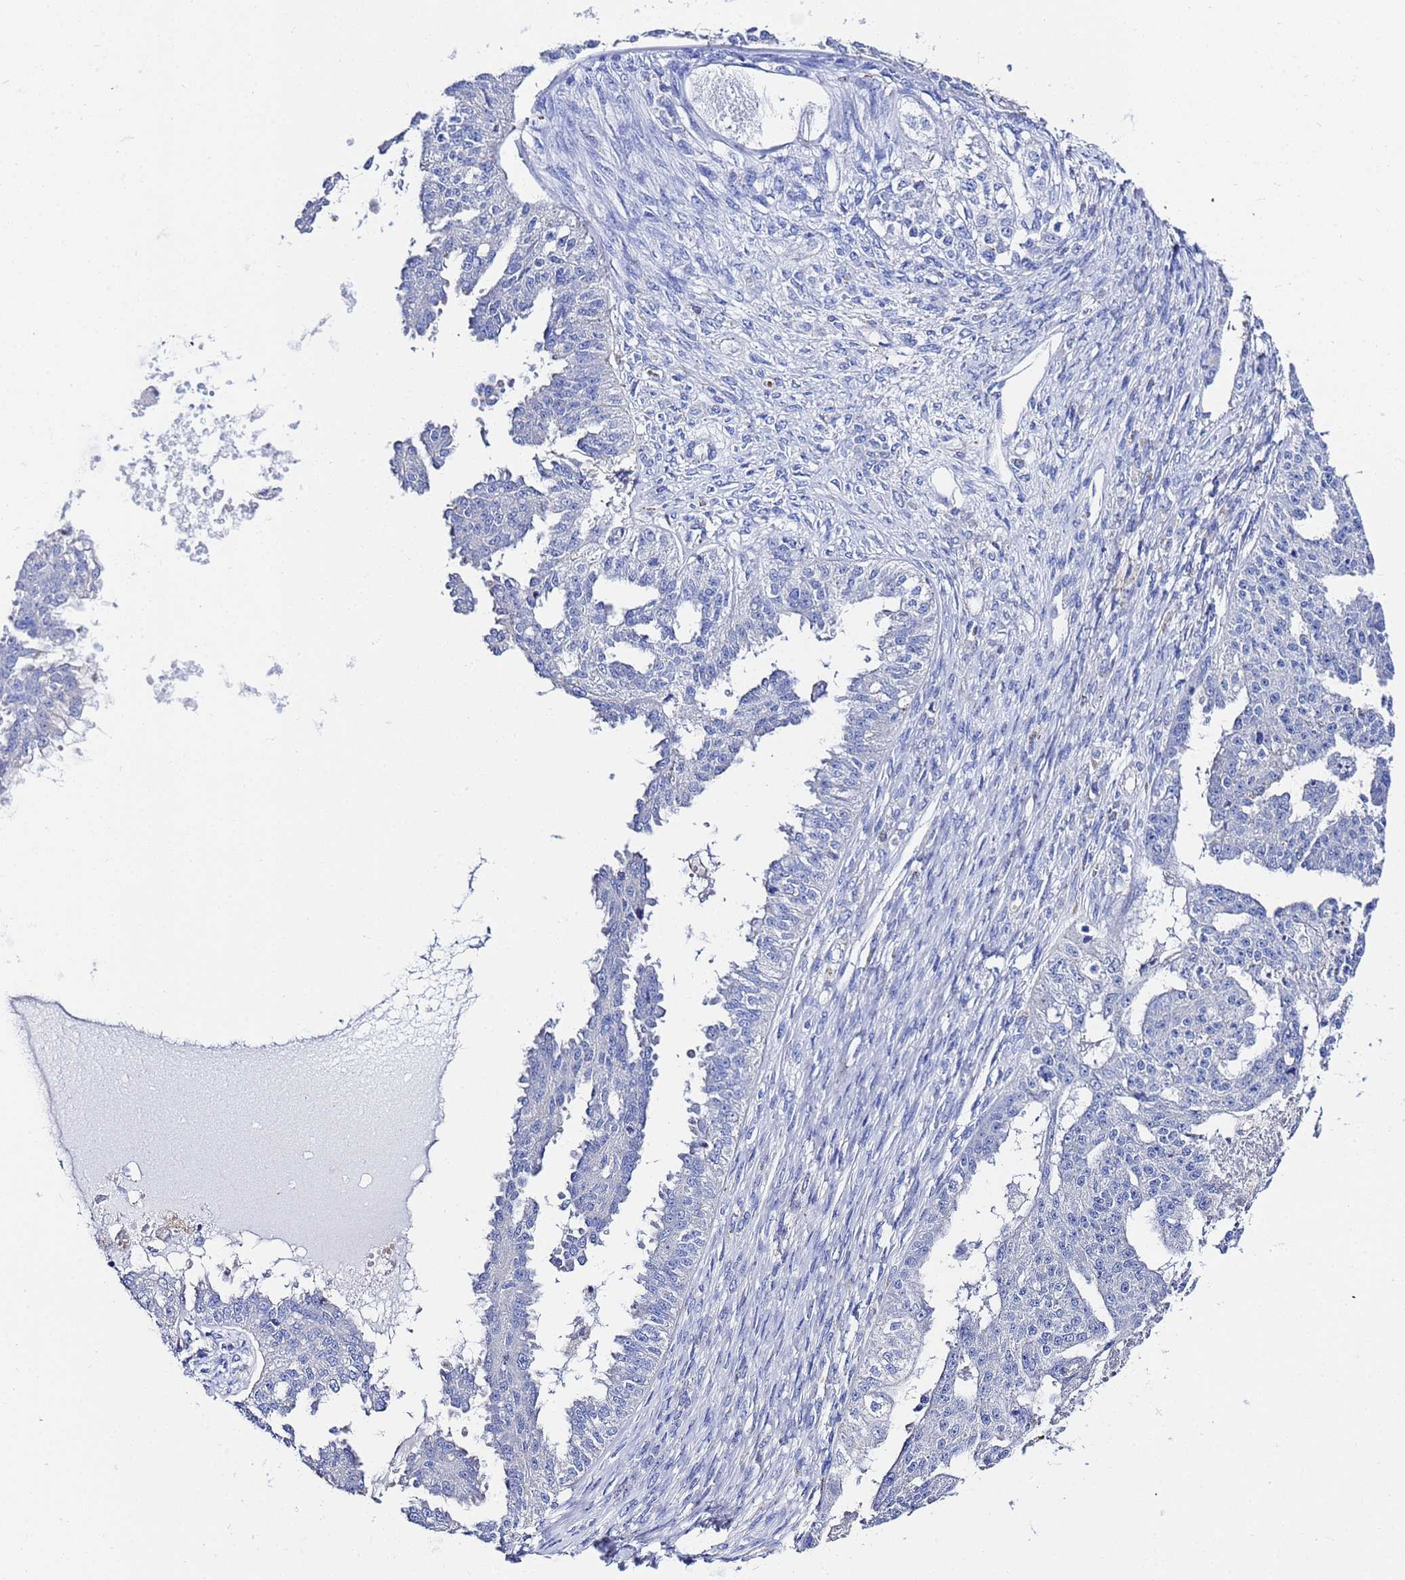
{"staining": {"intensity": "negative", "quantity": "none", "location": "none"}, "tissue": "ovarian cancer", "cell_type": "Tumor cells", "image_type": "cancer", "snomed": [{"axis": "morphology", "description": "Cystadenocarcinoma, serous, NOS"}, {"axis": "topography", "description": "Ovary"}], "caption": "Tumor cells show no significant positivity in serous cystadenocarcinoma (ovarian).", "gene": "ZNF26", "patient": {"sex": "female", "age": 58}}